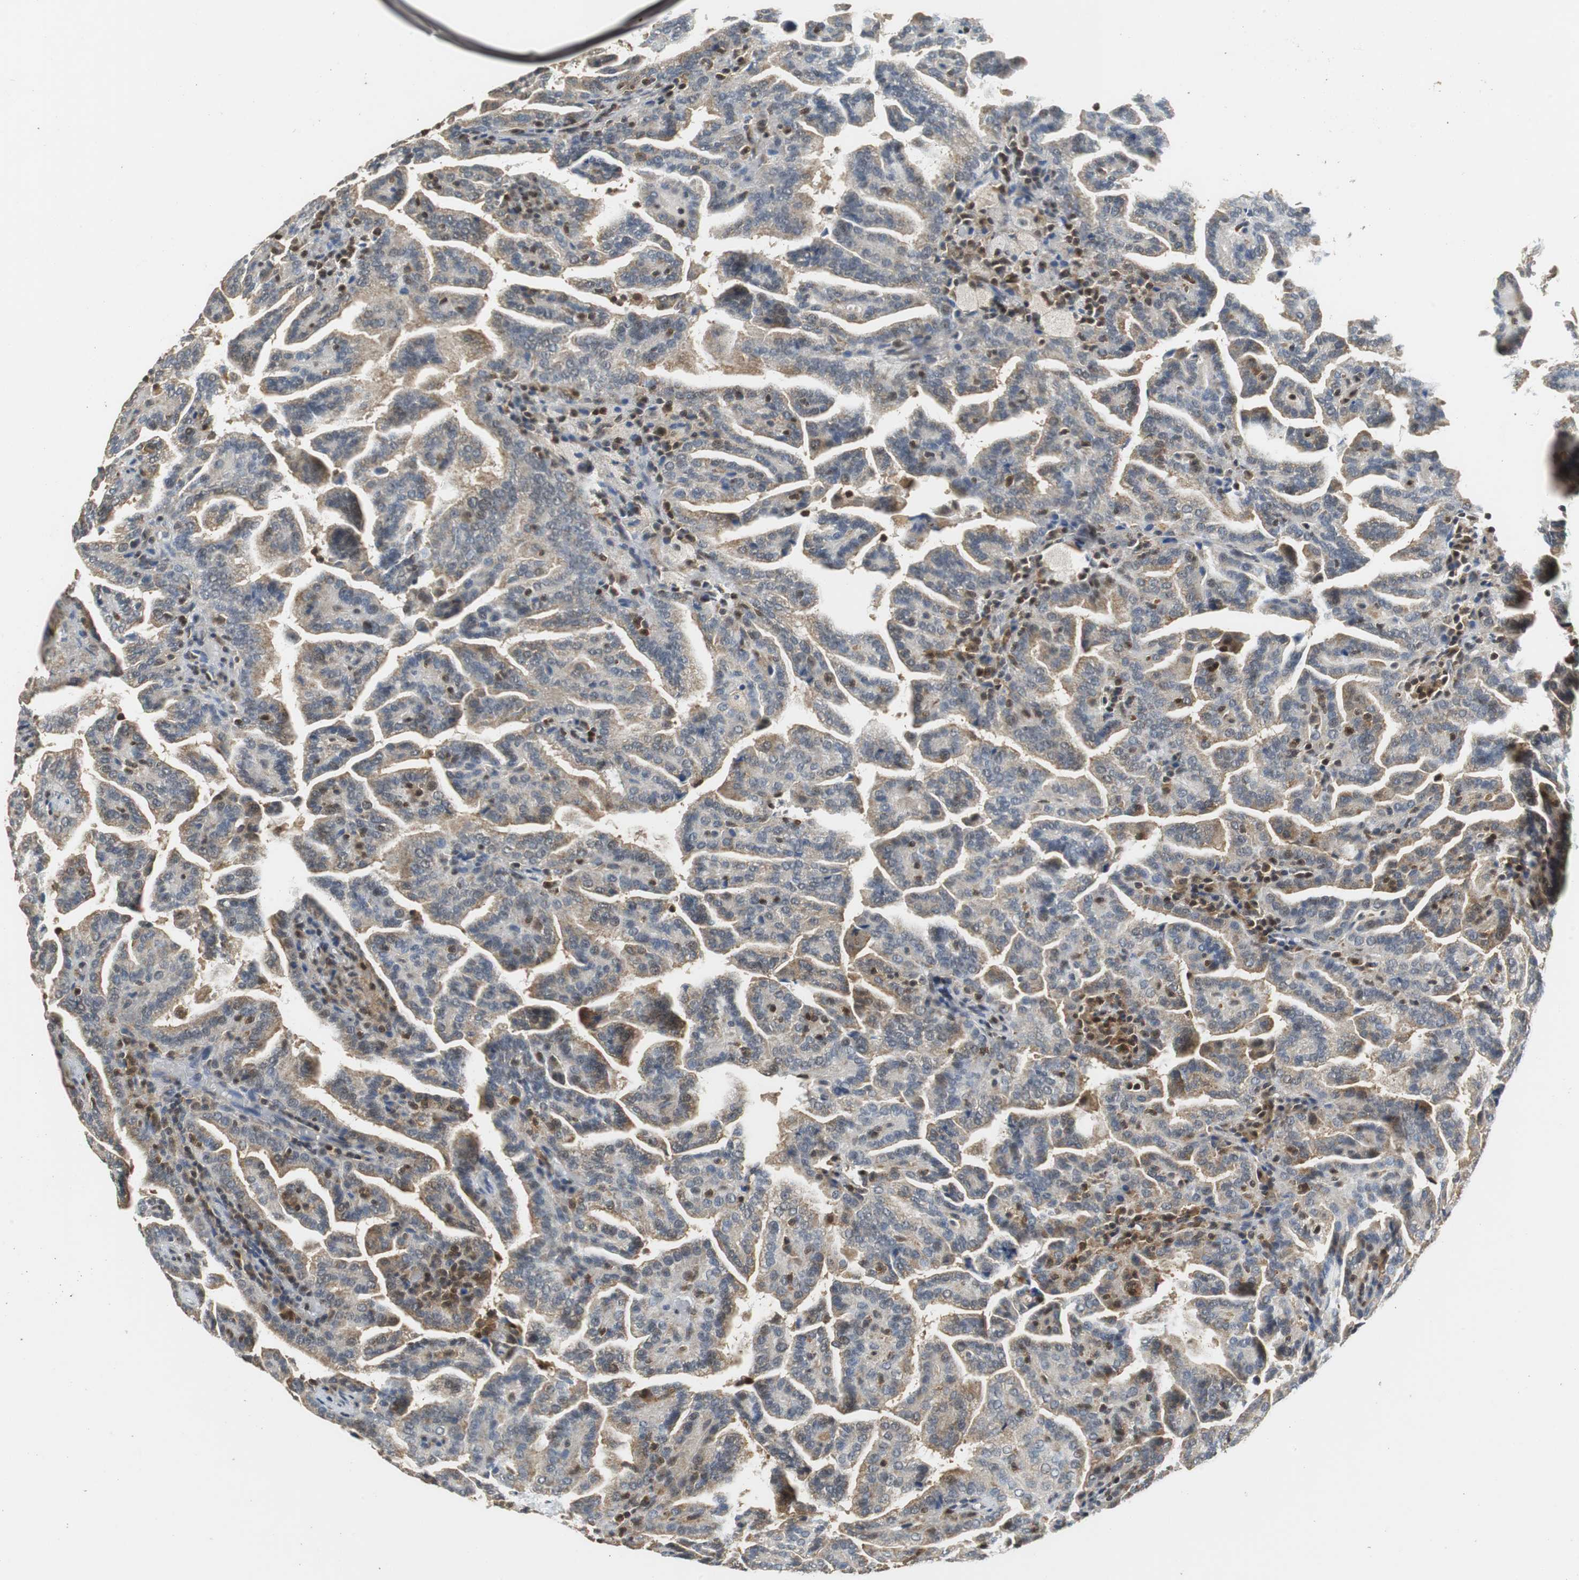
{"staining": {"intensity": "weak", "quantity": "25%-75%", "location": "cytoplasmic/membranous"}, "tissue": "renal cancer", "cell_type": "Tumor cells", "image_type": "cancer", "snomed": [{"axis": "morphology", "description": "Adenocarcinoma, NOS"}, {"axis": "topography", "description": "Kidney"}], "caption": "The photomicrograph reveals immunohistochemical staining of adenocarcinoma (renal). There is weak cytoplasmic/membranous expression is present in approximately 25%-75% of tumor cells.", "gene": "GSDMD", "patient": {"sex": "male", "age": 61}}